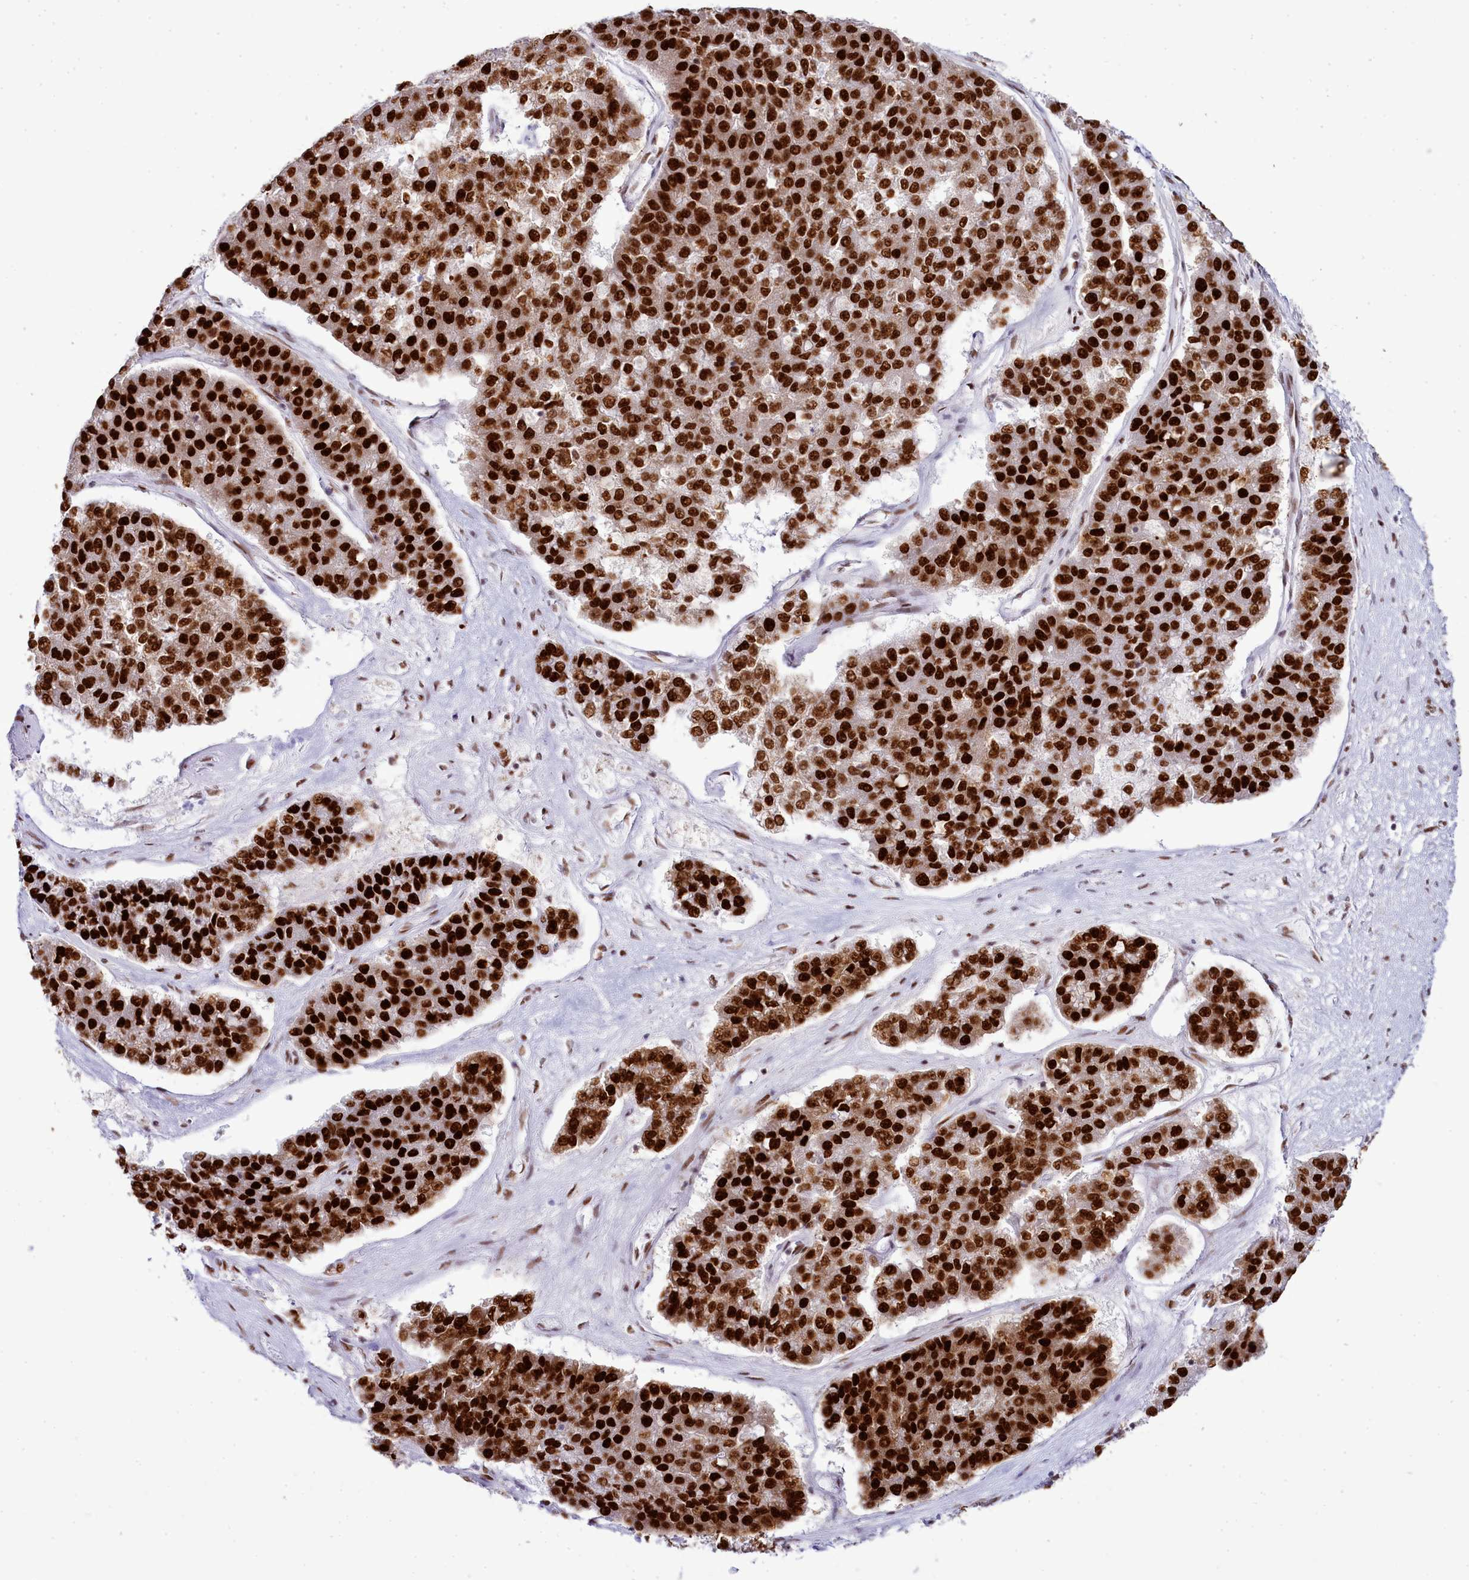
{"staining": {"intensity": "strong", "quantity": ">75%", "location": "nuclear"}, "tissue": "pancreatic cancer", "cell_type": "Tumor cells", "image_type": "cancer", "snomed": [{"axis": "morphology", "description": "Adenocarcinoma, NOS"}, {"axis": "topography", "description": "Pancreas"}], "caption": "The photomicrograph demonstrates a brown stain indicating the presence of a protein in the nuclear of tumor cells in adenocarcinoma (pancreatic).", "gene": "RALY", "patient": {"sex": "male", "age": 50}}